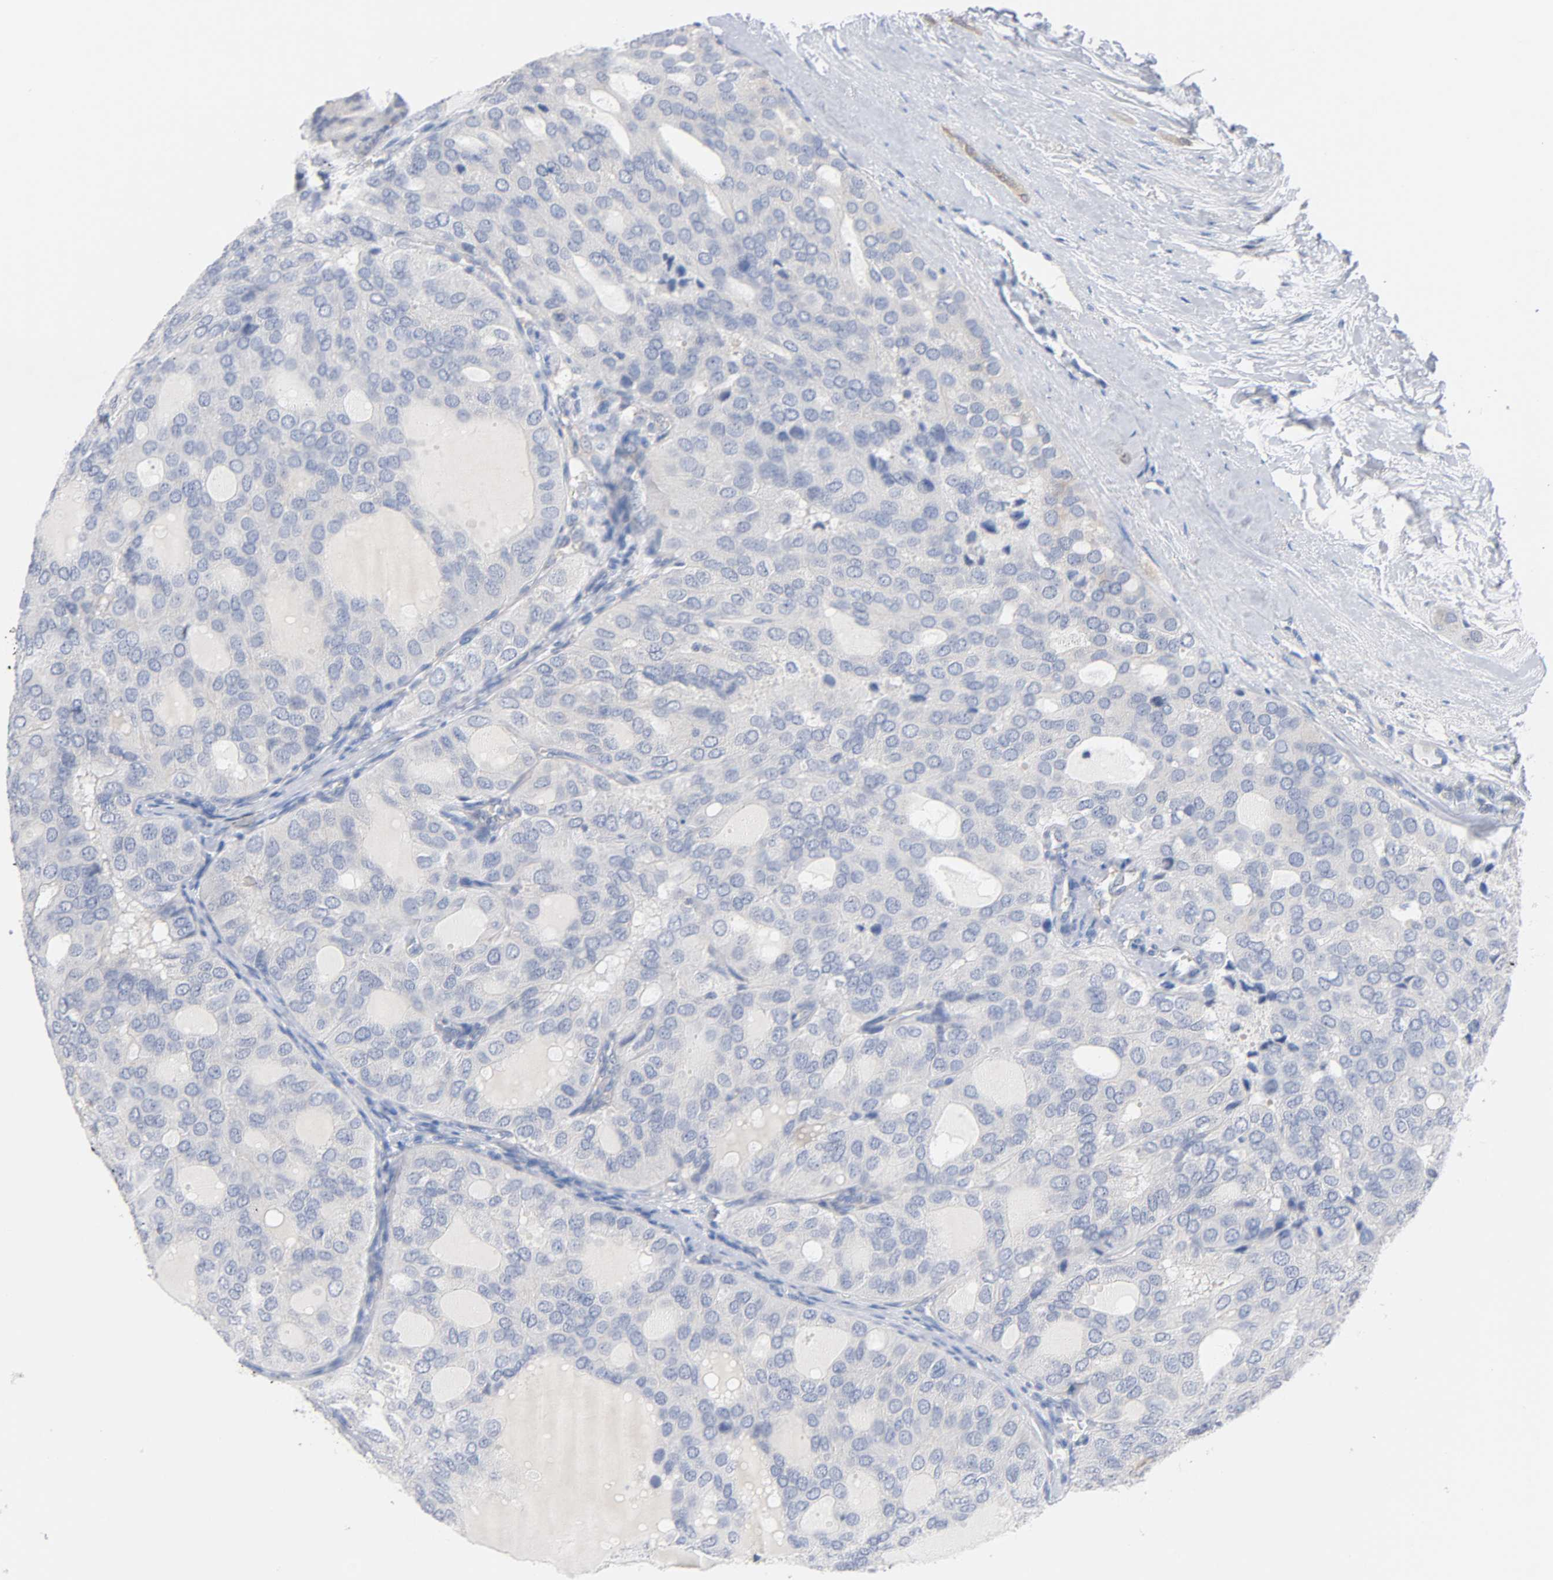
{"staining": {"intensity": "negative", "quantity": "none", "location": "none"}, "tissue": "thyroid cancer", "cell_type": "Tumor cells", "image_type": "cancer", "snomed": [{"axis": "morphology", "description": "Follicular adenoma carcinoma, NOS"}, {"axis": "topography", "description": "Thyroid gland"}], "caption": "This is an immunohistochemistry photomicrograph of human thyroid cancer (follicular adenoma carcinoma). There is no staining in tumor cells.", "gene": "MALT1", "patient": {"sex": "male", "age": 75}}